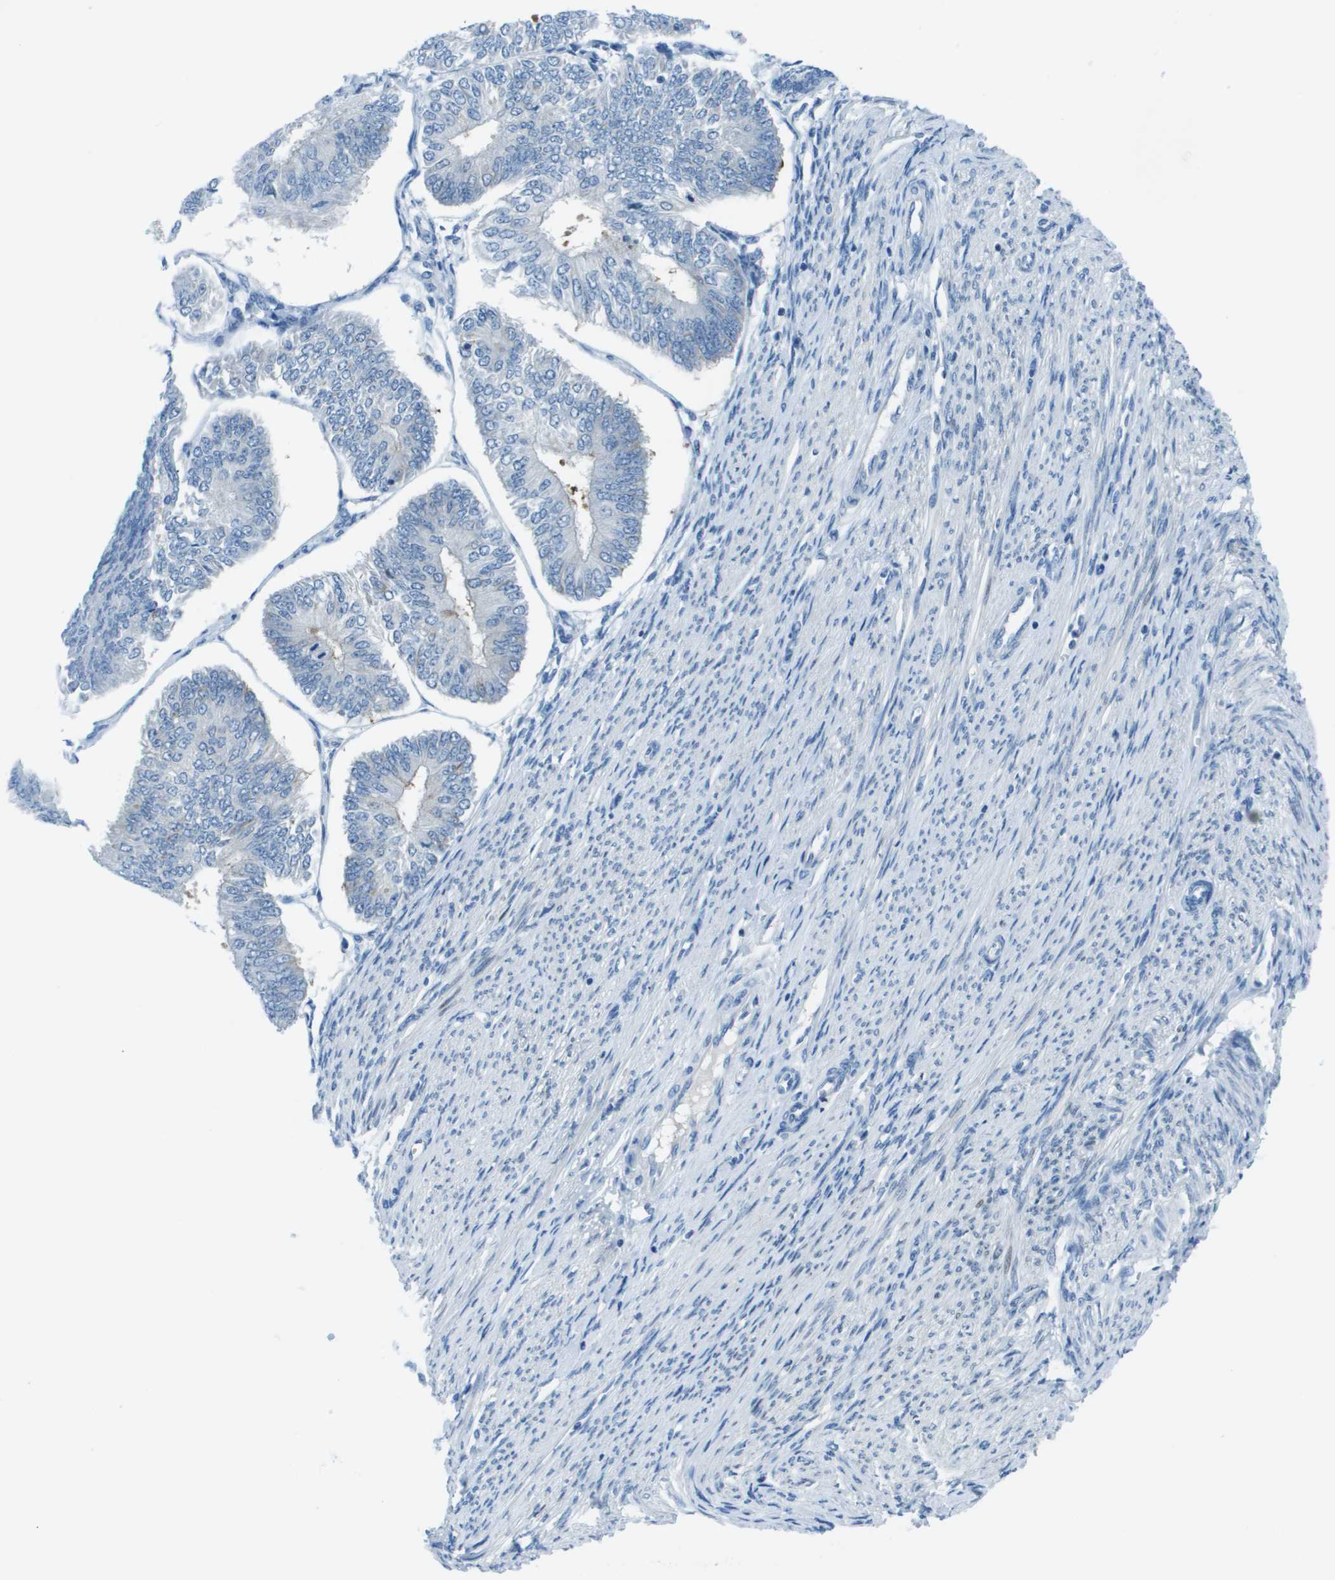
{"staining": {"intensity": "negative", "quantity": "none", "location": "none"}, "tissue": "endometrial cancer", "cell_type": "Tumor cells", "image_type": "cancer", "snomed": [{"axis": "morphology", "description": "Adenocarcinoma, NOS"}, {"axis": "topography", "description": "Endometrium"}], "caption": "Human endometrial adenocarcinoma stained for a protein using immunohistochemistry (IHC) reveals no expression in tumor cells.", "gene": "STIP1", "patient": {"sex": "female", "age": 58}}